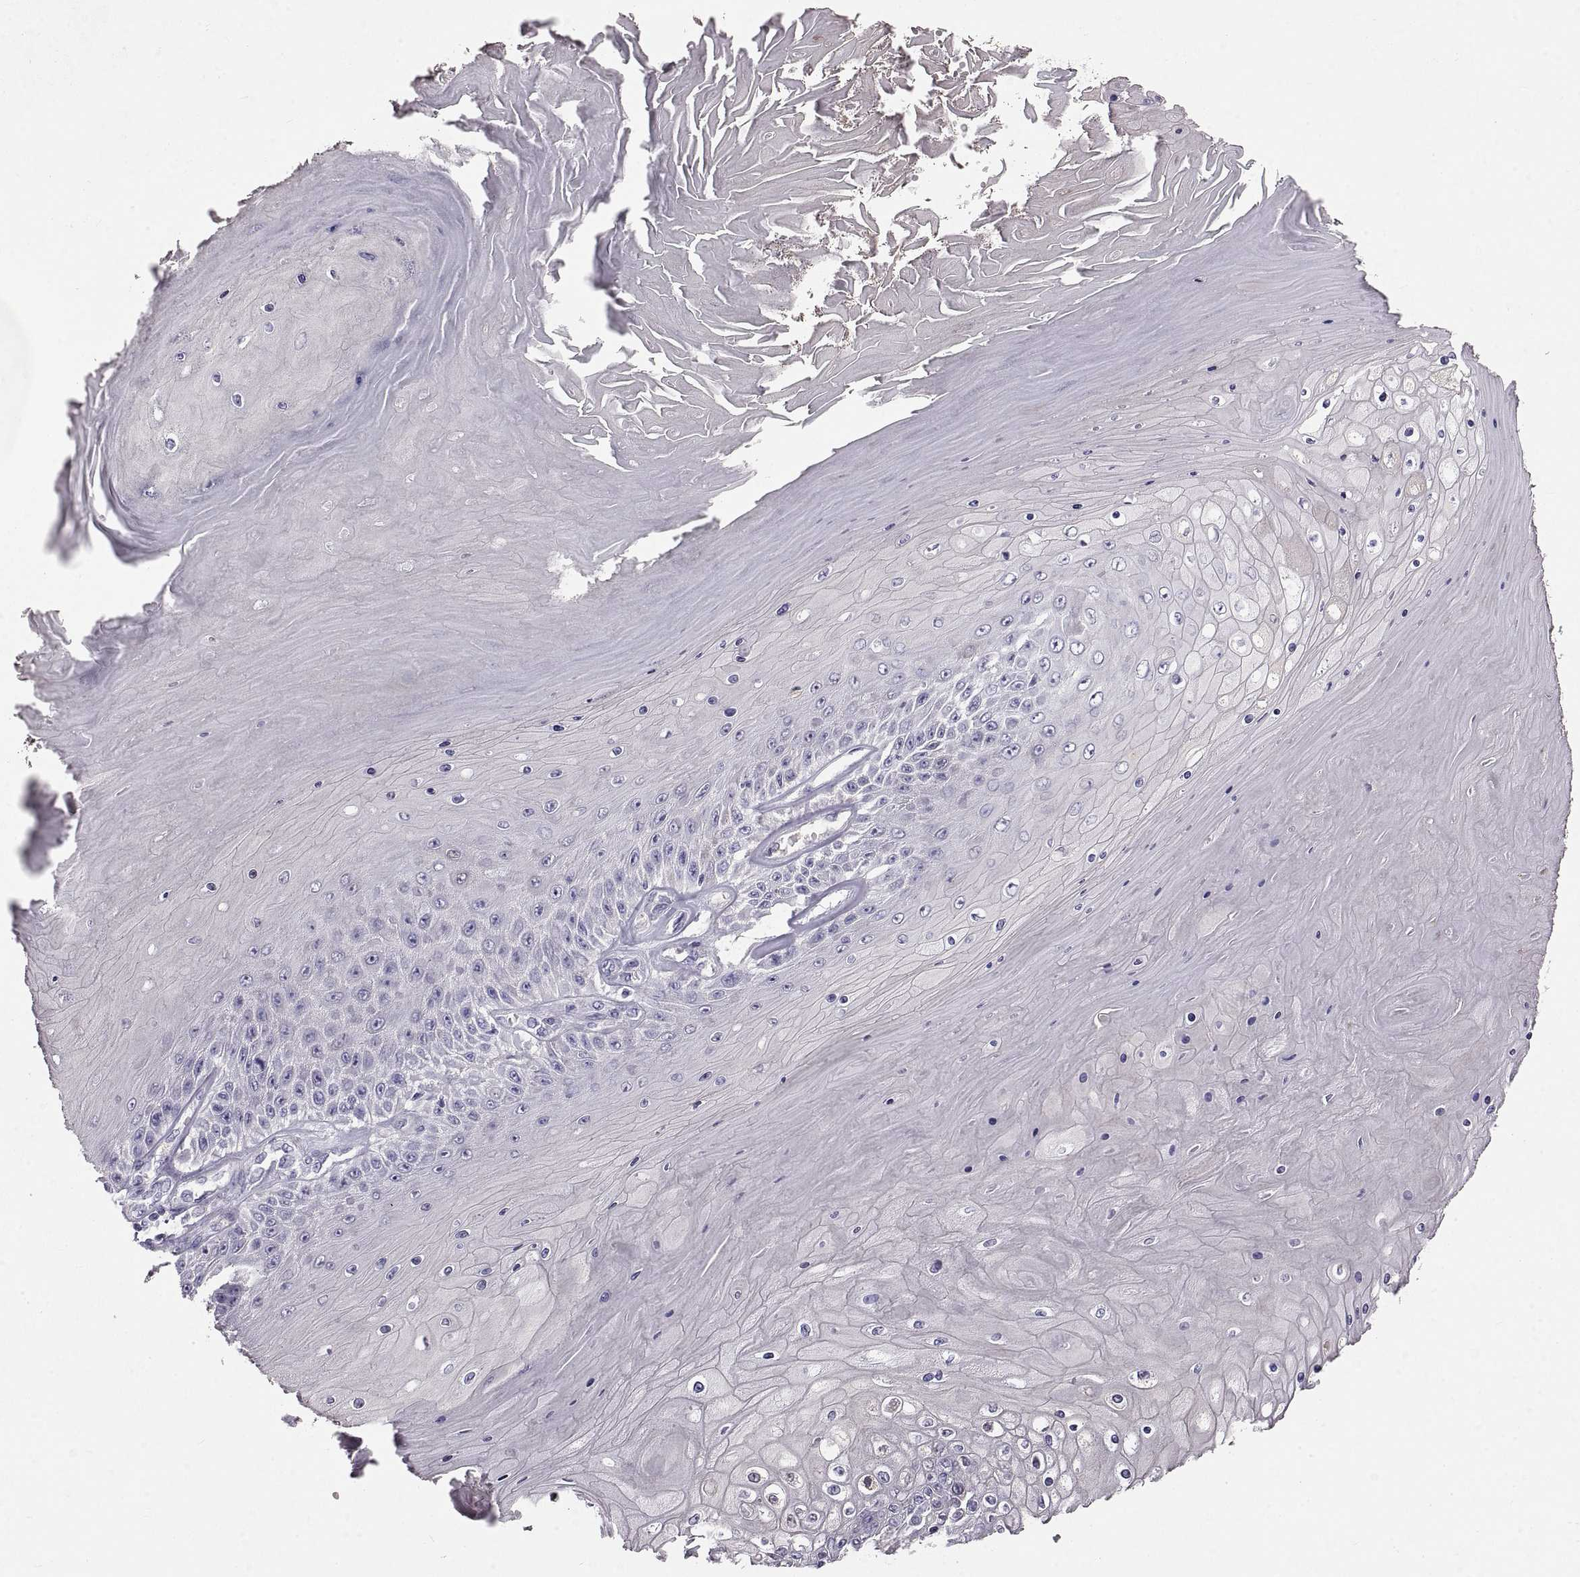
{"staining": {"intensity": "negative", "quantity": "none", "location": "none"}, "tissue": "skin cancer", "cell_type": "Tumor cells", "image_type": "cancer", "snomed": [{"axis": "morphology", "description": "Squamous cell carcinoma, NOS"}, {"axis": "topography", "description": "Skin"}], "caption": "Immunohistochemistry of squamous cell carcinoma (skin) demonstrates no staining in tumor cells.", "gene": "ADAM32", "patient": {"sex": "male", "age": 62}}